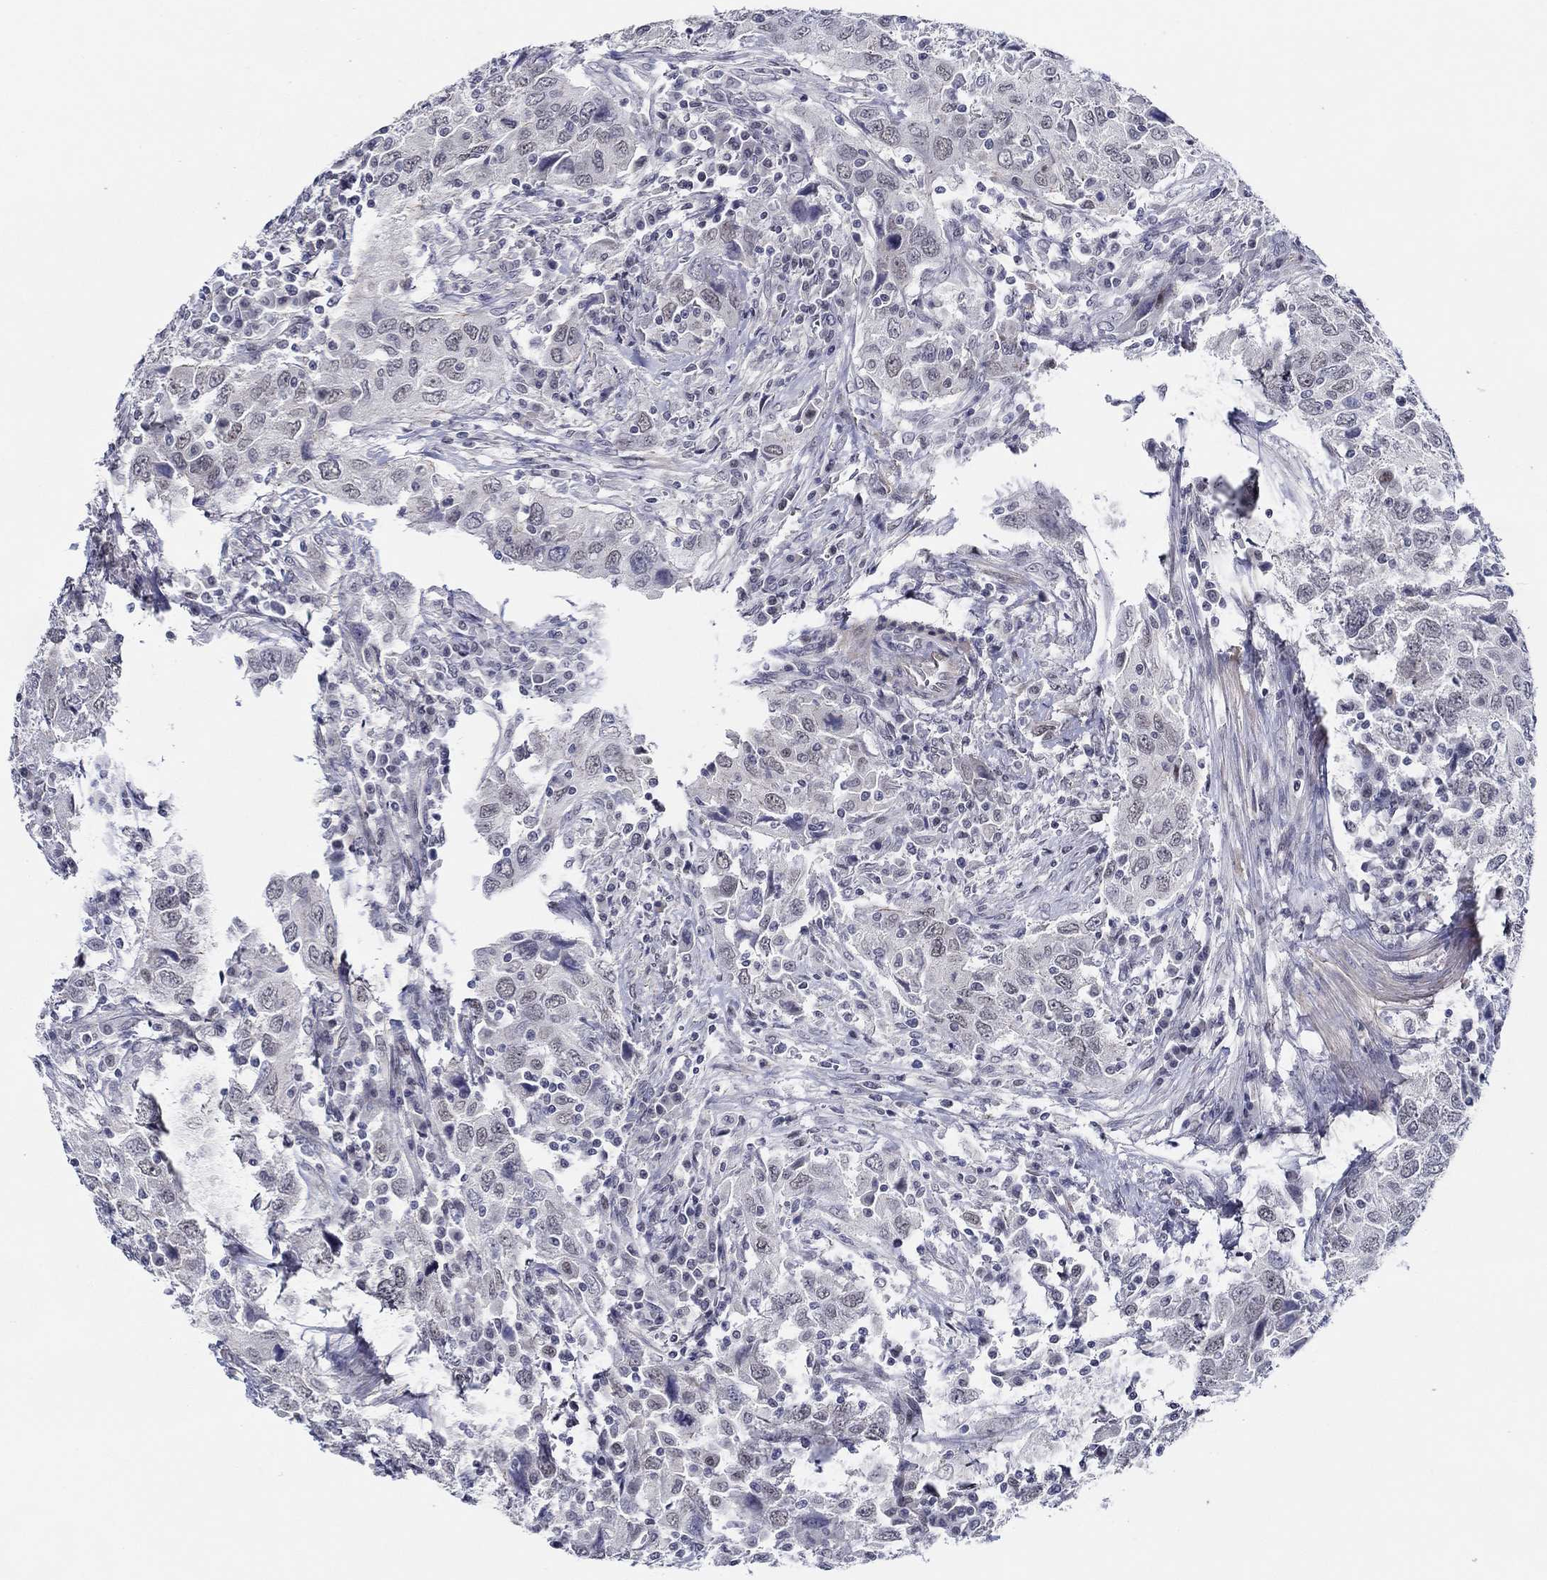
{"staining": {"intensity": "negative", "quantity": "none", "location": "none"}, "tissue": "urothelial cancer", "cell_type": "Tumor cells", "image_type": "cancer", "snomed": [{"axis": "morphology", "description": "Urothelial carcinoma, High grade"}, {"axis": "topography", "description": "Urinary bladder"}], "caption": "The micrograph exhibits no significant staining in tumor cells of urothelial cancer.", "gene": "SLC34A1", "patient": {"sex": "male", "age": 76}}